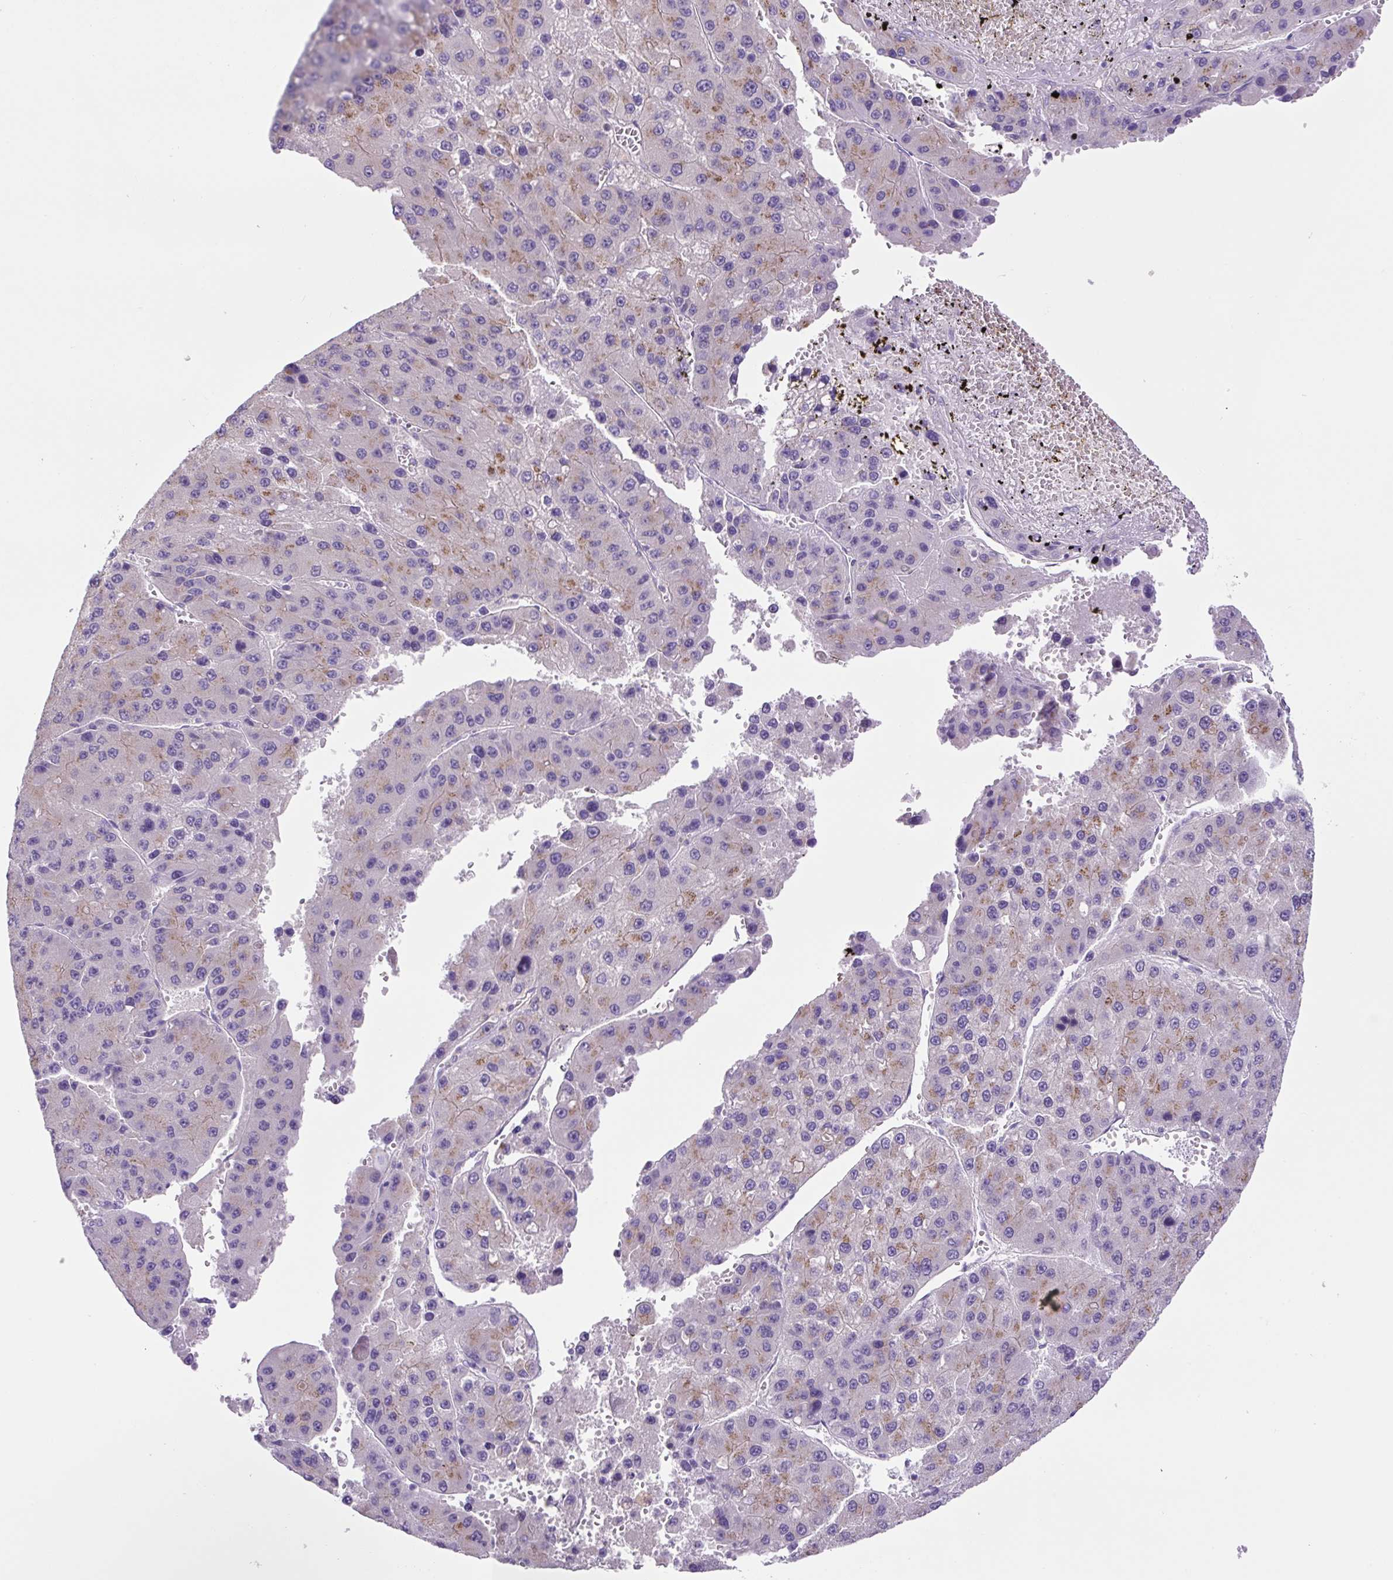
{"staining": {"intensity": "moderate", "quantity": "25%-75%", "location": "cytoplasmic/membranous"}, "tissue": "liver cancer", "cell_type": "Tumor cells", "image_type": "cancer", "snomed": [{"axis": "morphology", "description": "Carcinoma, Hepatocellular, NOS"}, {"axis": "topography", "description": "Liver"}], "caption": "The micrograph exhibits staining of hepatocellular carcinoma (liver), revealing moderate cytoplasmic/membranous protein positivity (brown color) within tumor cells.", "gene": "GORASP1", "patient": {"sex": "female", "age": 73}}